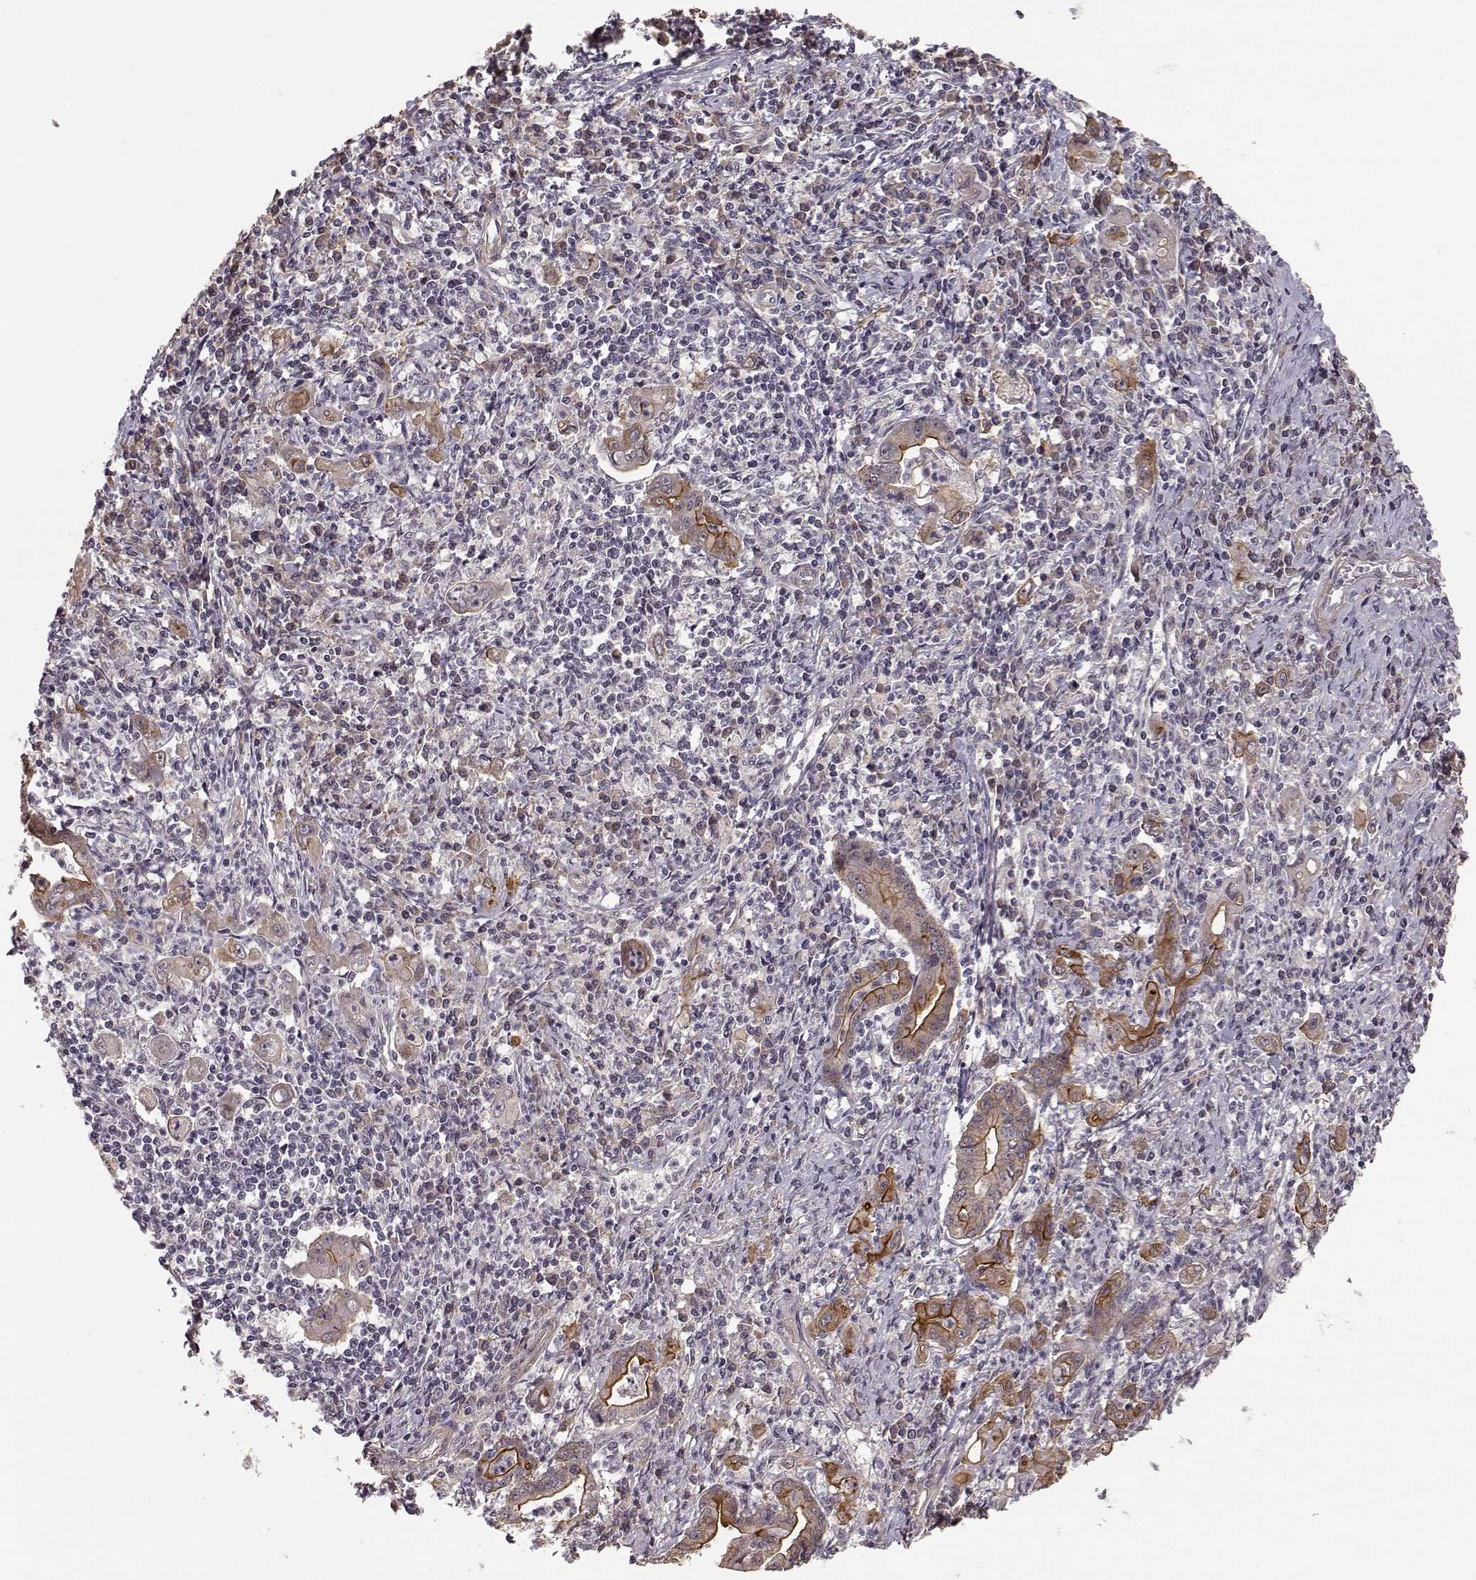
{"staining": {"intensity": "moderate", "quantity": "25%-75%", "location": "cytoplasmic/membranous"}, "tissue": "stomach cancer", "cell_type": "Tumor cells", "image_type": "cancer", "snomed": [{"axis": "morphology", "description": "Adenocarcinoma, NOS"}, {"axis": "topography", "description": "Stomach, upper"}], "caption": "Immunohistochemistry (DAB) staining of stomach cancer (adenocarcinoma) demonstrates moderate cytoplasmic/membranous protein staining in about 25%-75% of tumor cells. (IHC, brightfield microscopy, high magnification).", "gene": "PLEKHG3", "patient": {"sex": "female", "age": 79}}